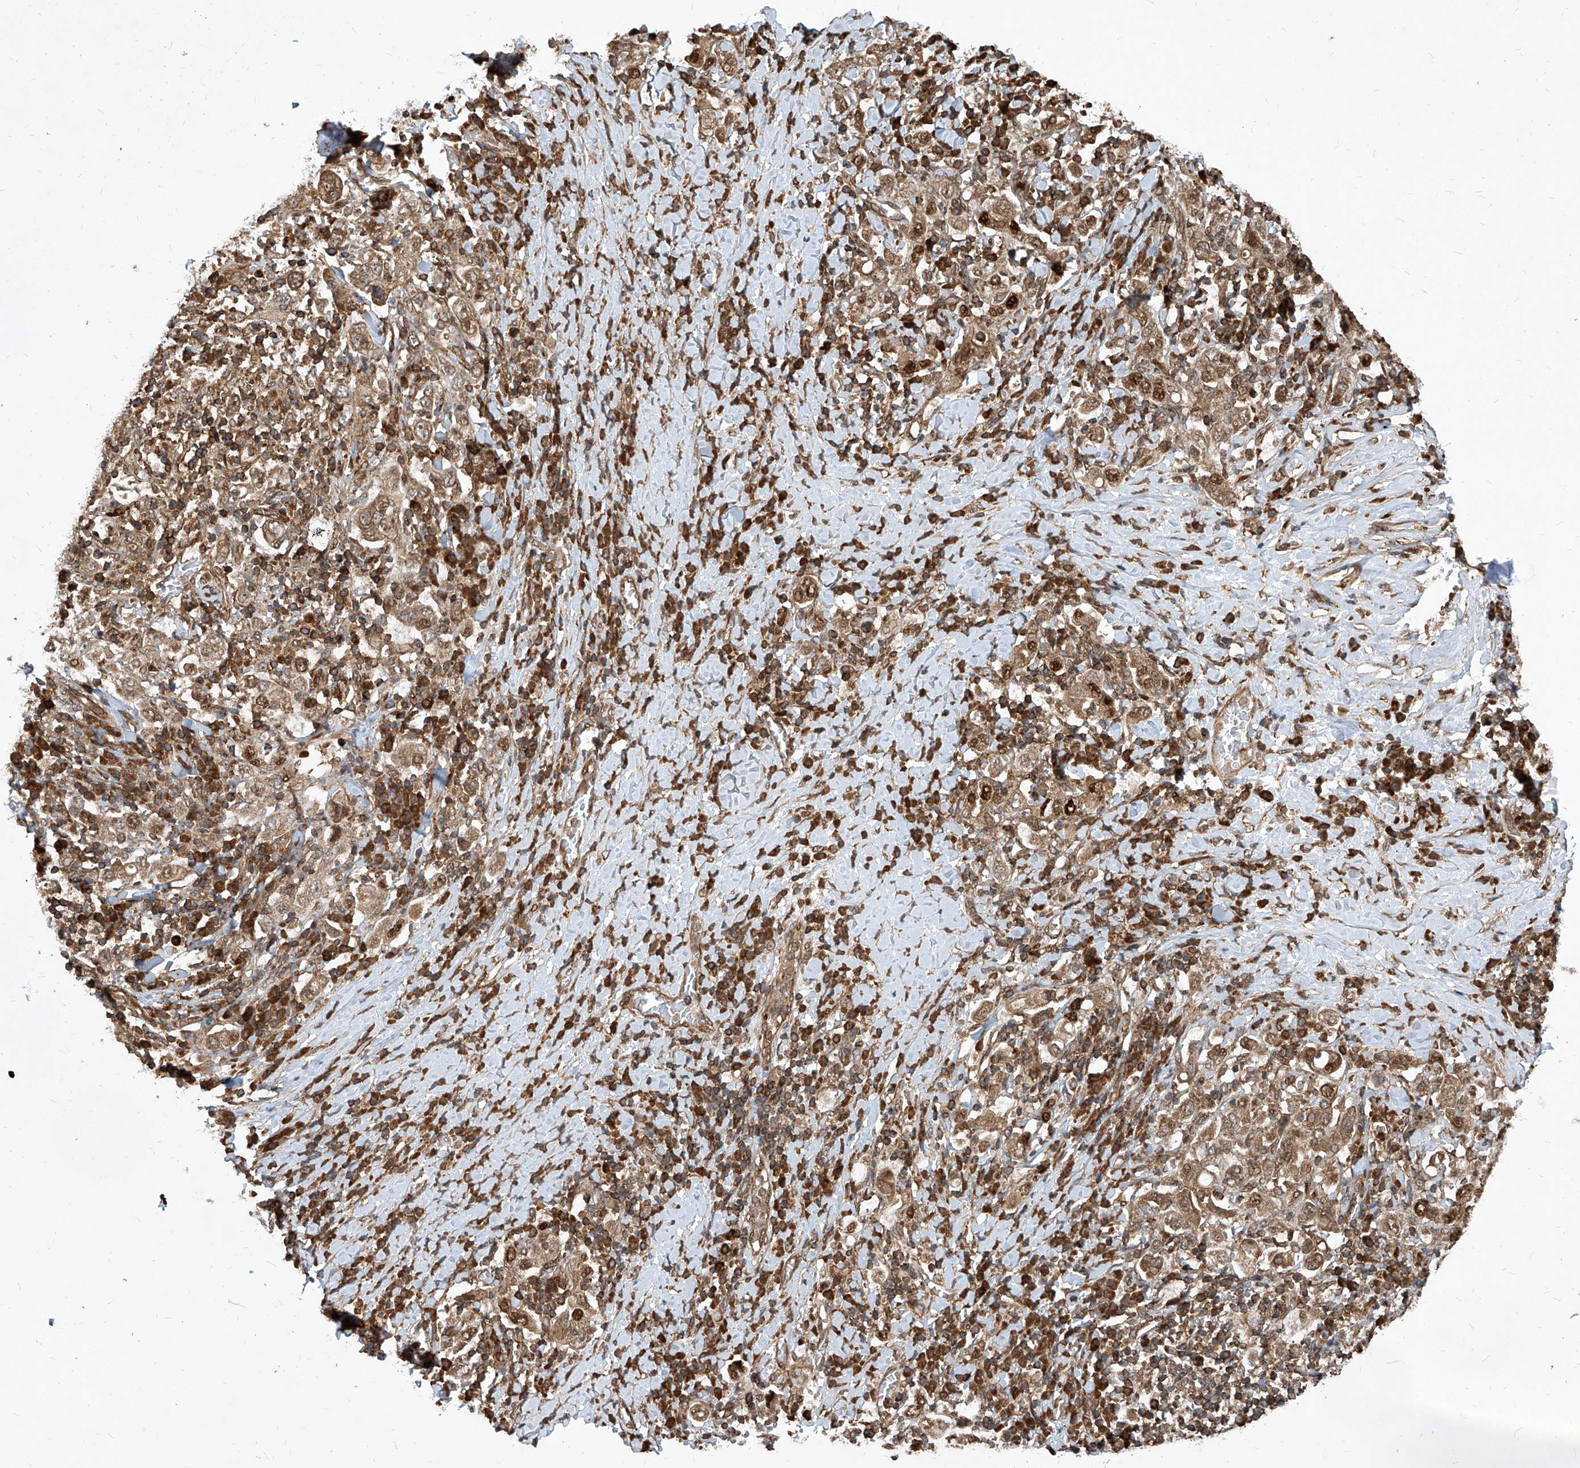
{"staining": {"intensity": "strong", "quantity": ">75%", "location": "cytoplasmic/membranous,nuclear"}, "tissue": "stomach cancer", "cell_type": "Tumor cells", "image_type": "cancer", "snomed": [{"axis": "morphology", "description": "Adenocarcinoma, NOS"}, {"axis": "topography", "description": "Stomach, upper"}], "caption": "Immunohistochemistry (IHC) micrograph of stomach cancer (adenocarcinoma) stained for a protein (brown), which shows high levels of strong cytoplasmic/membranous and nuclear staining in about >75% of tumor cells.", "gene": "MAGED2", "patient": {"sex": "male", "age": 62}}